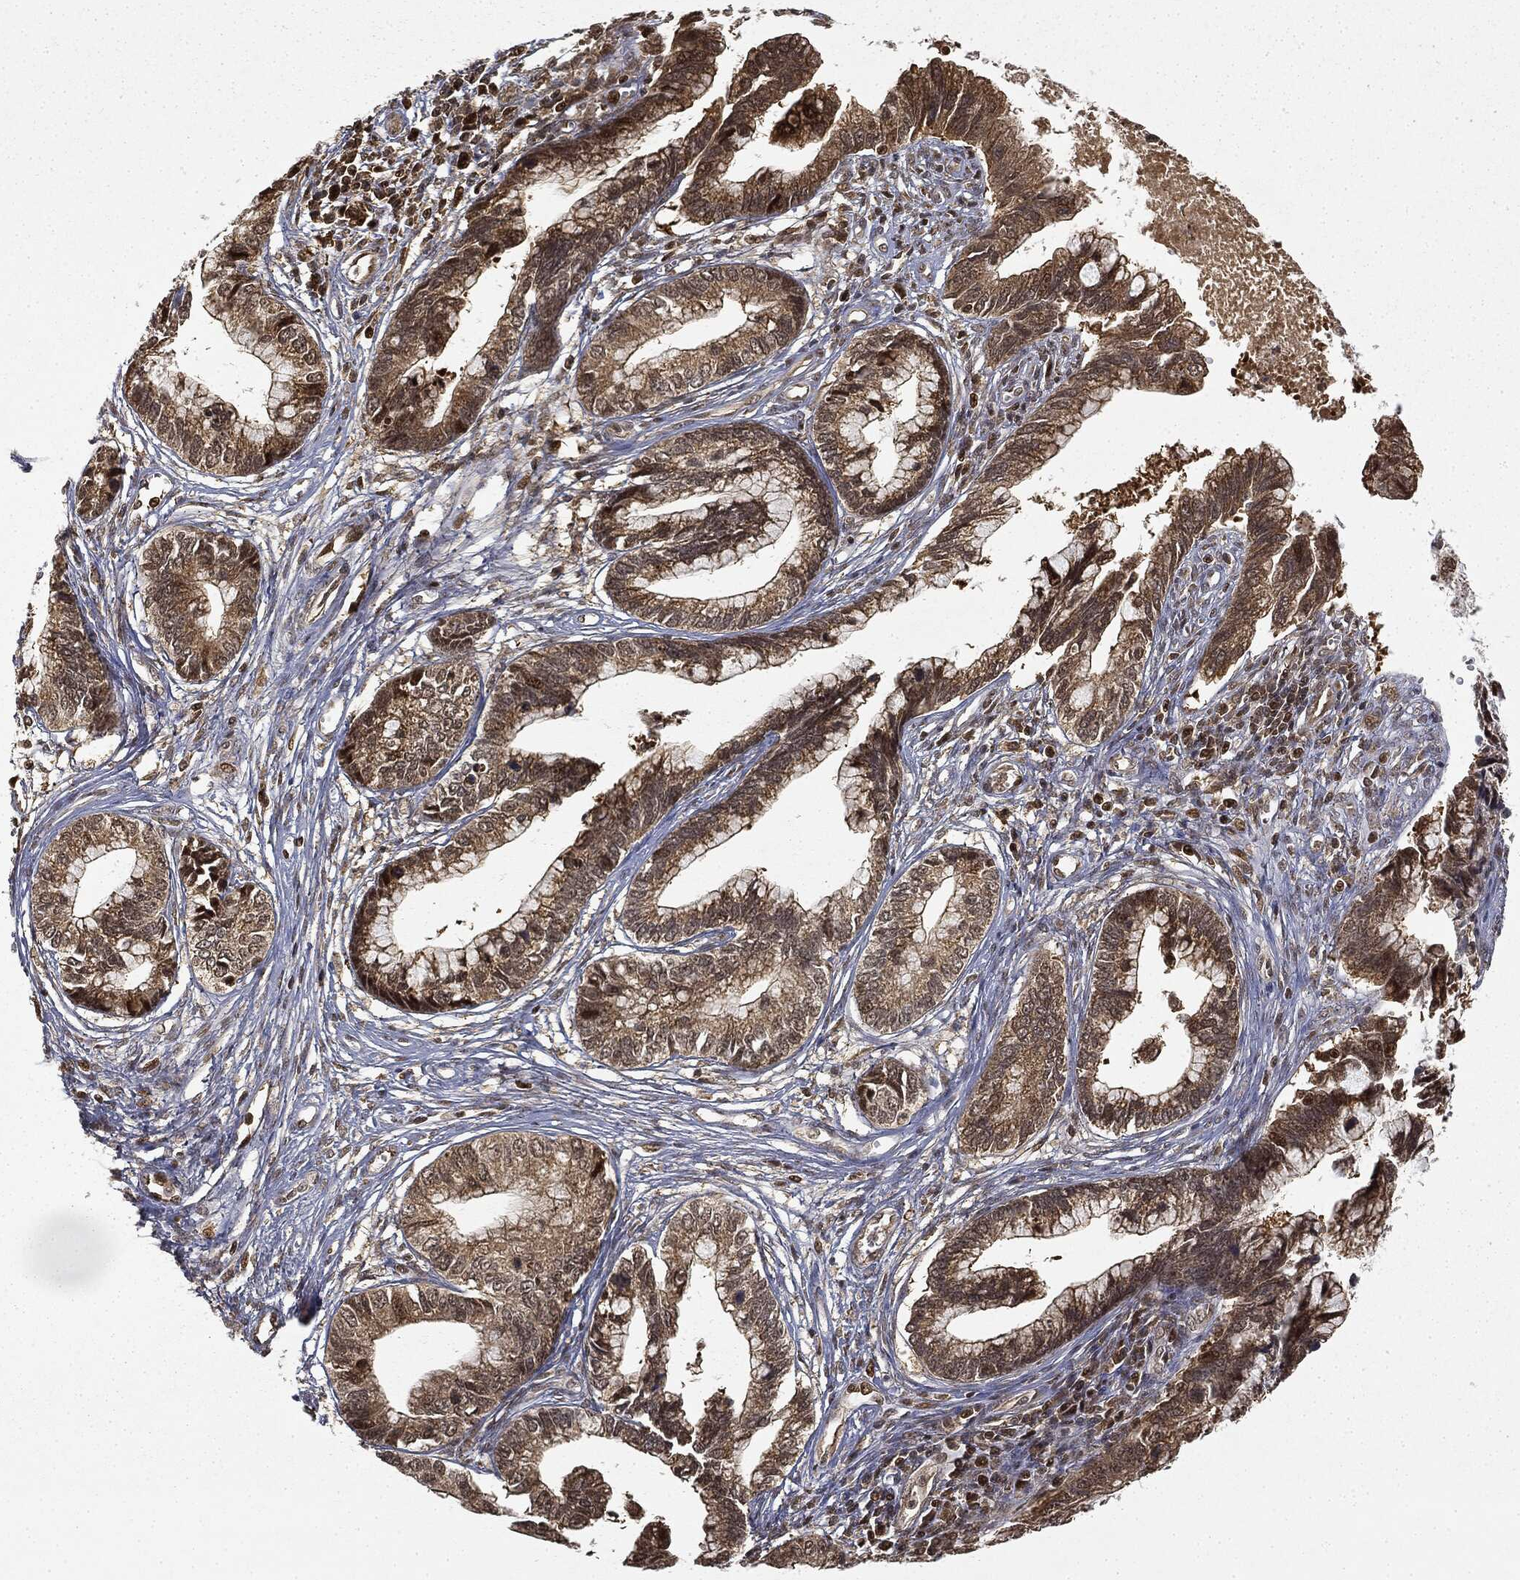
{"staining": {"intensity": "strong", "quantity": ">75%", "location": "cytoplasmic/membranous"}, "tissue": "cervical cancer", "cell_type": "Tumor cells", "image_type": "cancer", "snomed": [{"axis": "morphology", "description": "Adenocarcinoma, NOS"}, {"axis": "topography", "description": "Cervix"}], "caption": "The micrograph shows staining of cervical adenocarcinoma, revealing strong cytoplasmic/membranous protein positivity (brown color) within tumor cells. The staining is performed using DAB brown chromogen to label protein expression. The nuclei are counter-stained blue using hematoxylin.", "gene": "ZNHIT6", "patient": {"sex": "female", "age": 44}}